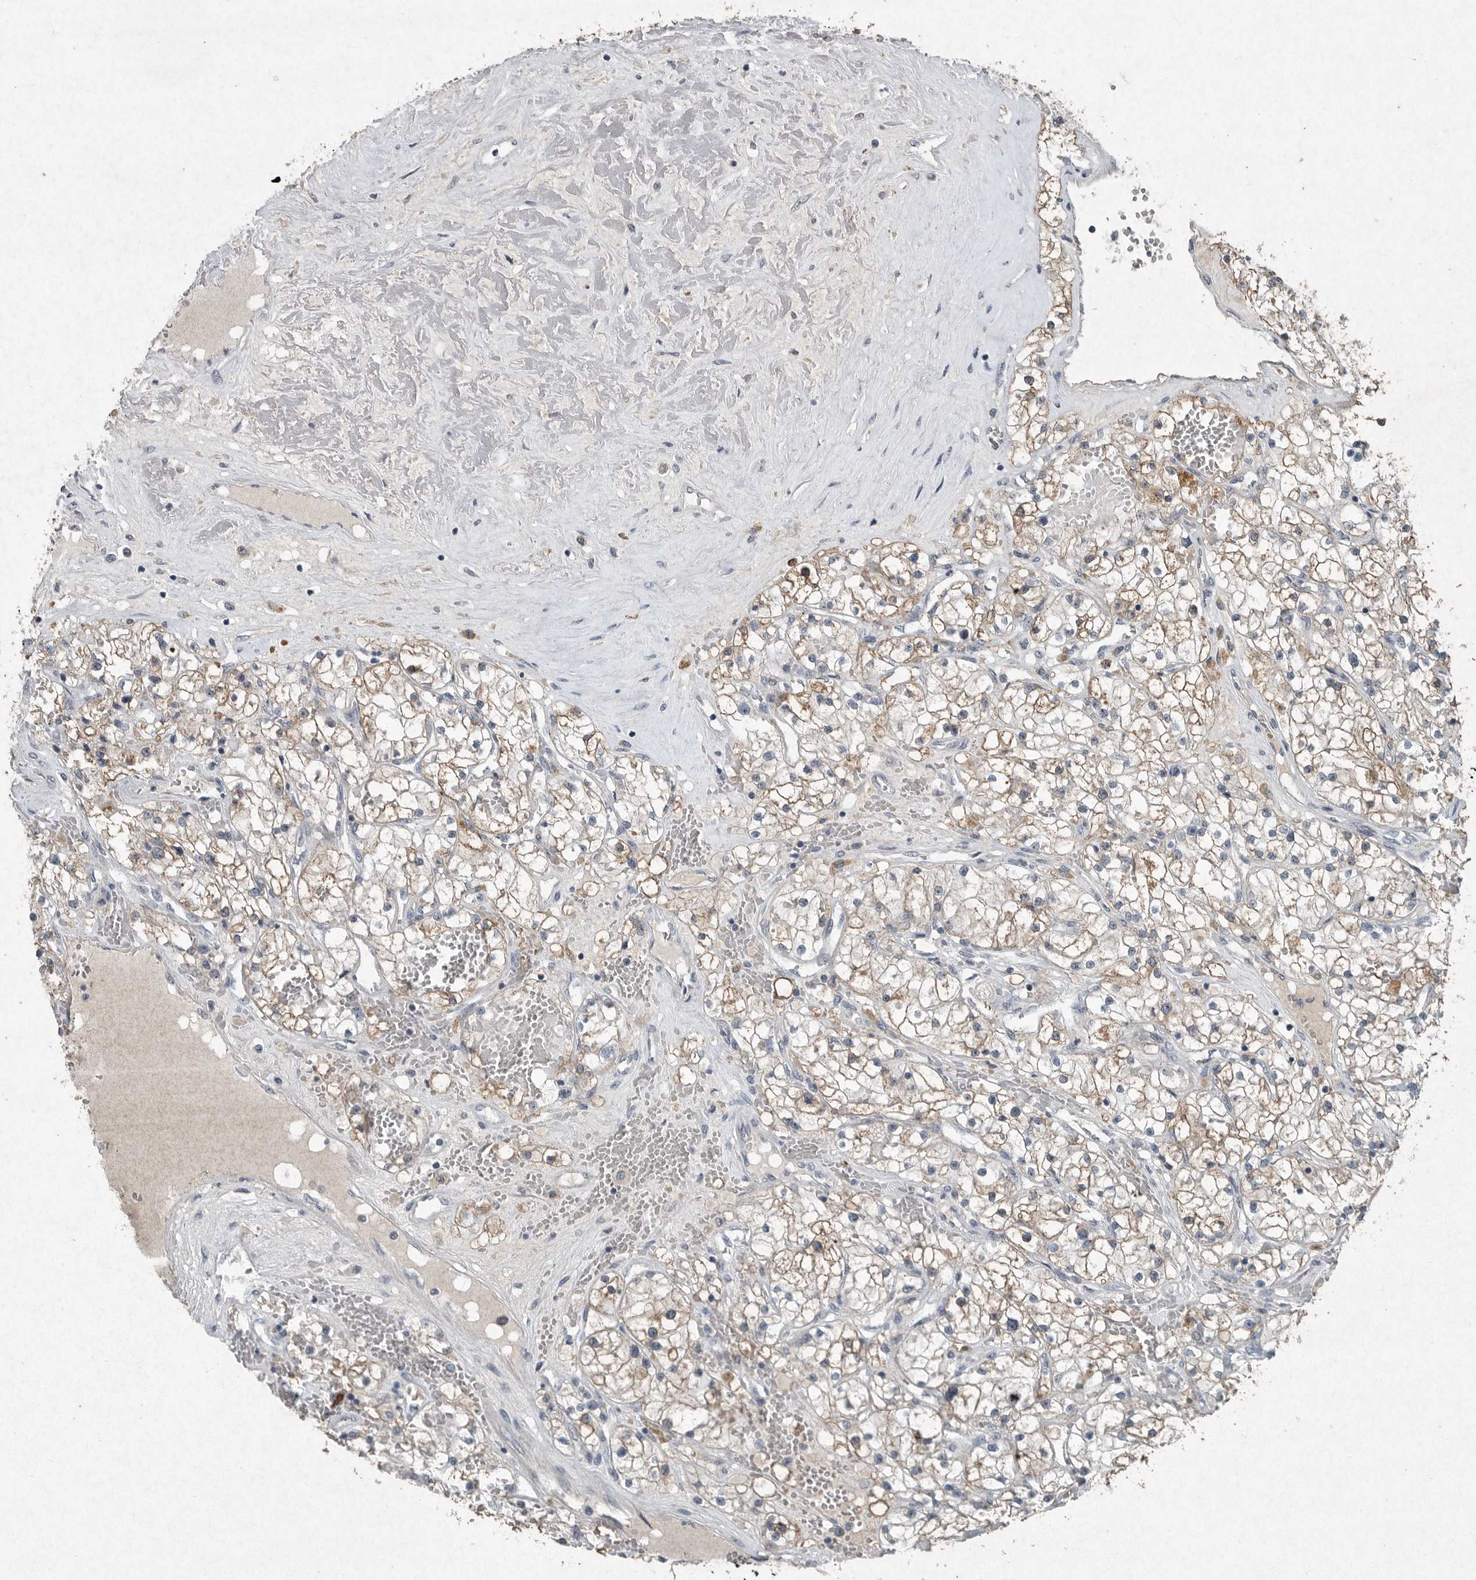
{"staining": {"intensity": "weak", "quantity": ">75%", "location": "cytoplasmic/membranous"}, "tissue": "renal cancer", "cell_type": "Tumor cells", "image_type": "cancer", "snomed": [{"axis": "morphology", "description": "Normal tissue, NOS"}, {"axis": "morphology", "description": "Adenocarcinoma, NOS"}, {"axis": "topography", "description": "Kidney"}], "caption": "This image displays immunohistochemistry staining of human renal adenocarcinoma, with low weak cytoplasmic/membranous staining in about >75% of tumor cells.", "gene": "IL20", "patient": {"sex": "male", "age": 68}}